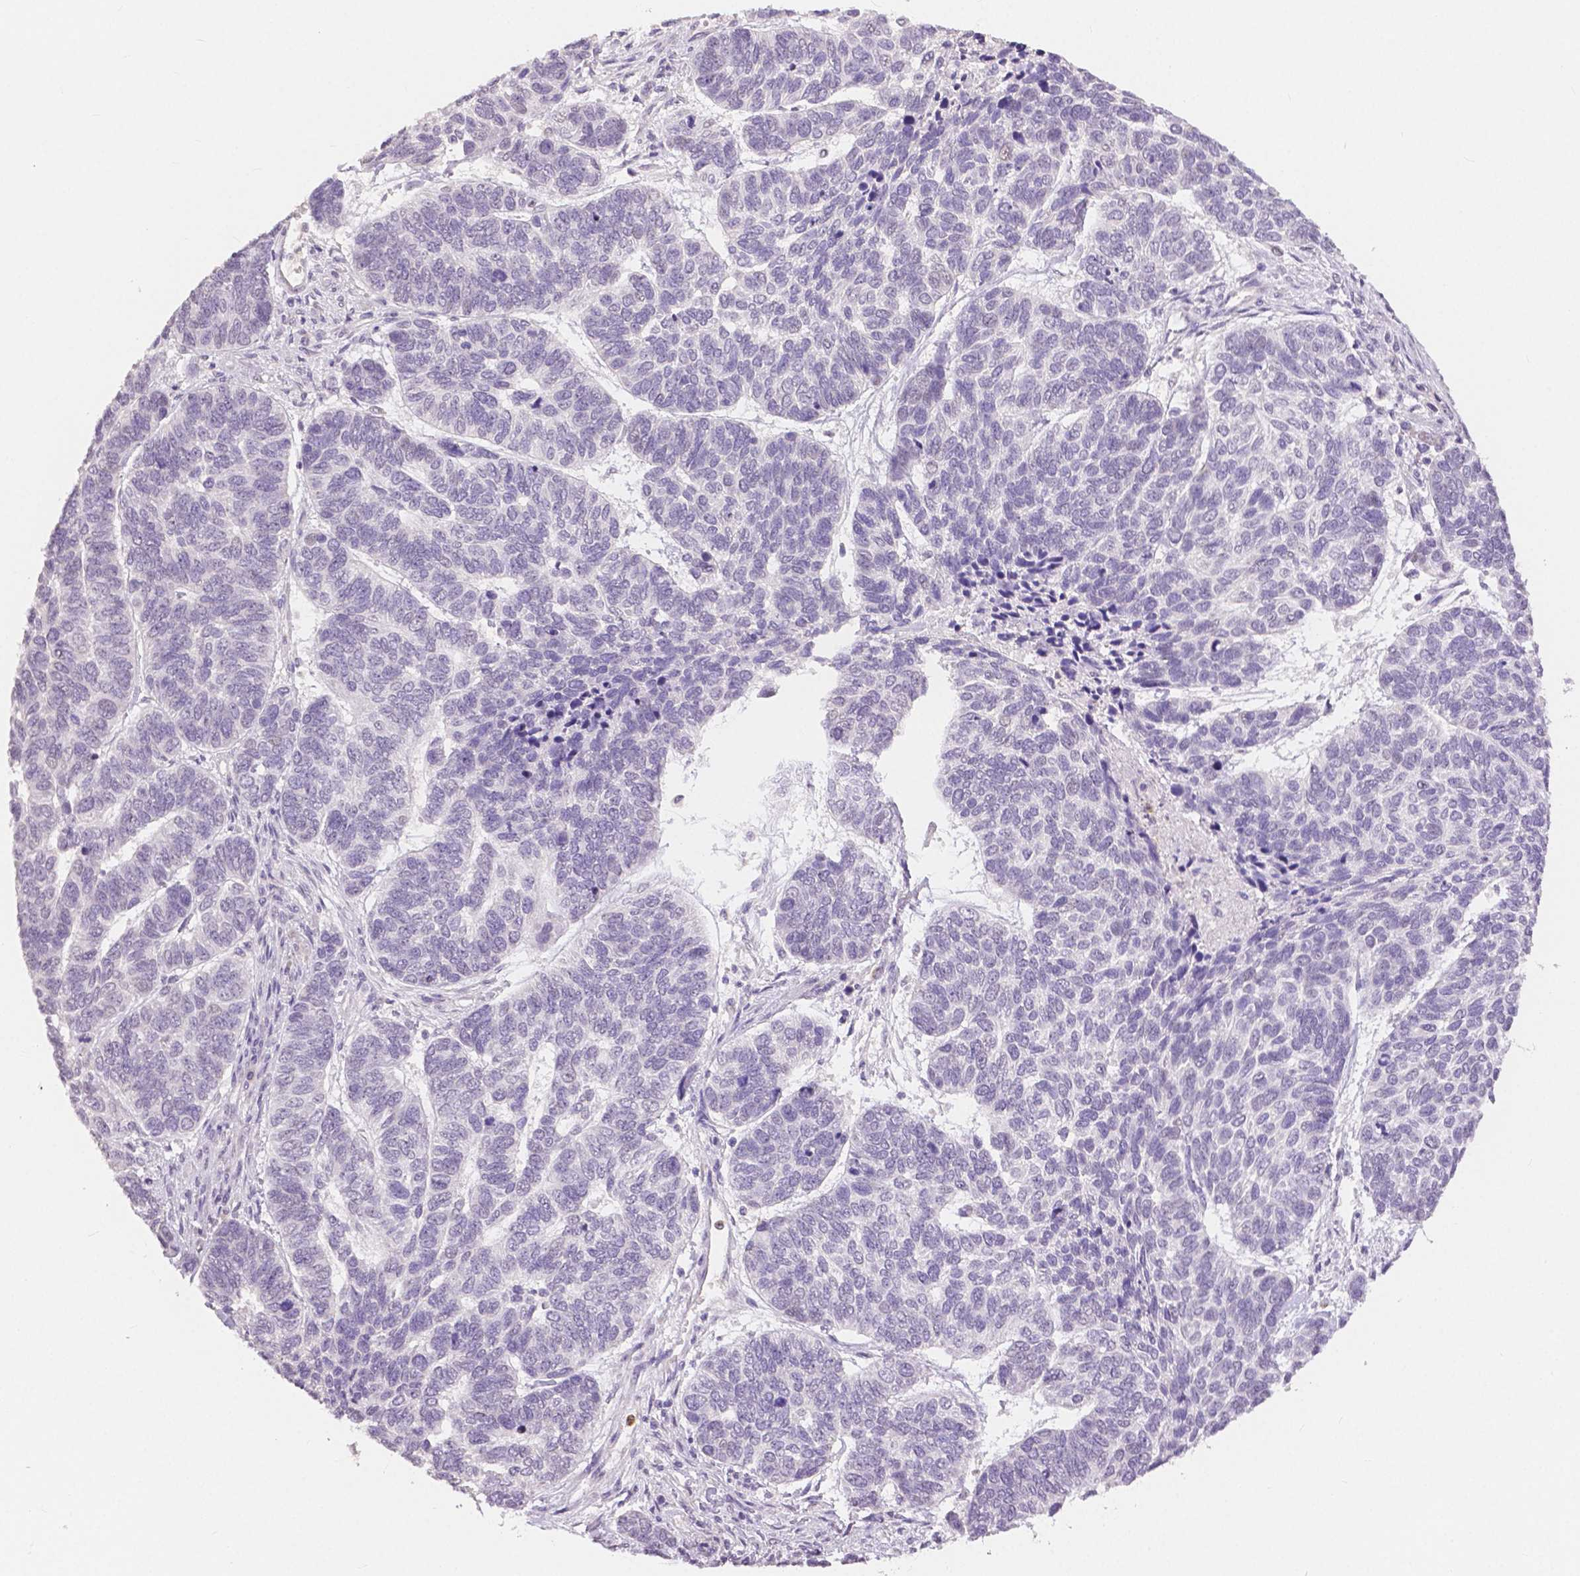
{"staining": {"intensity": "negative", "quantity": "none", "location": "none"}, "tissue": "skin cancer", "cell_type": "Tumor cells", "image_type": "cancer", "snomed": [{"axis": "morphology", "description": "Basal cell carcinoma"}, {"axis": "topography", "description": "Skin"}], "caption": "An IHC histopathology image of skin cancer (basal cell carcinoma) is shown. There is no staining in tumor cells of skin cancer (basal cell carcinoma).", "gene": "OCLN", "patient": {"sex": "female", "age": 65}}